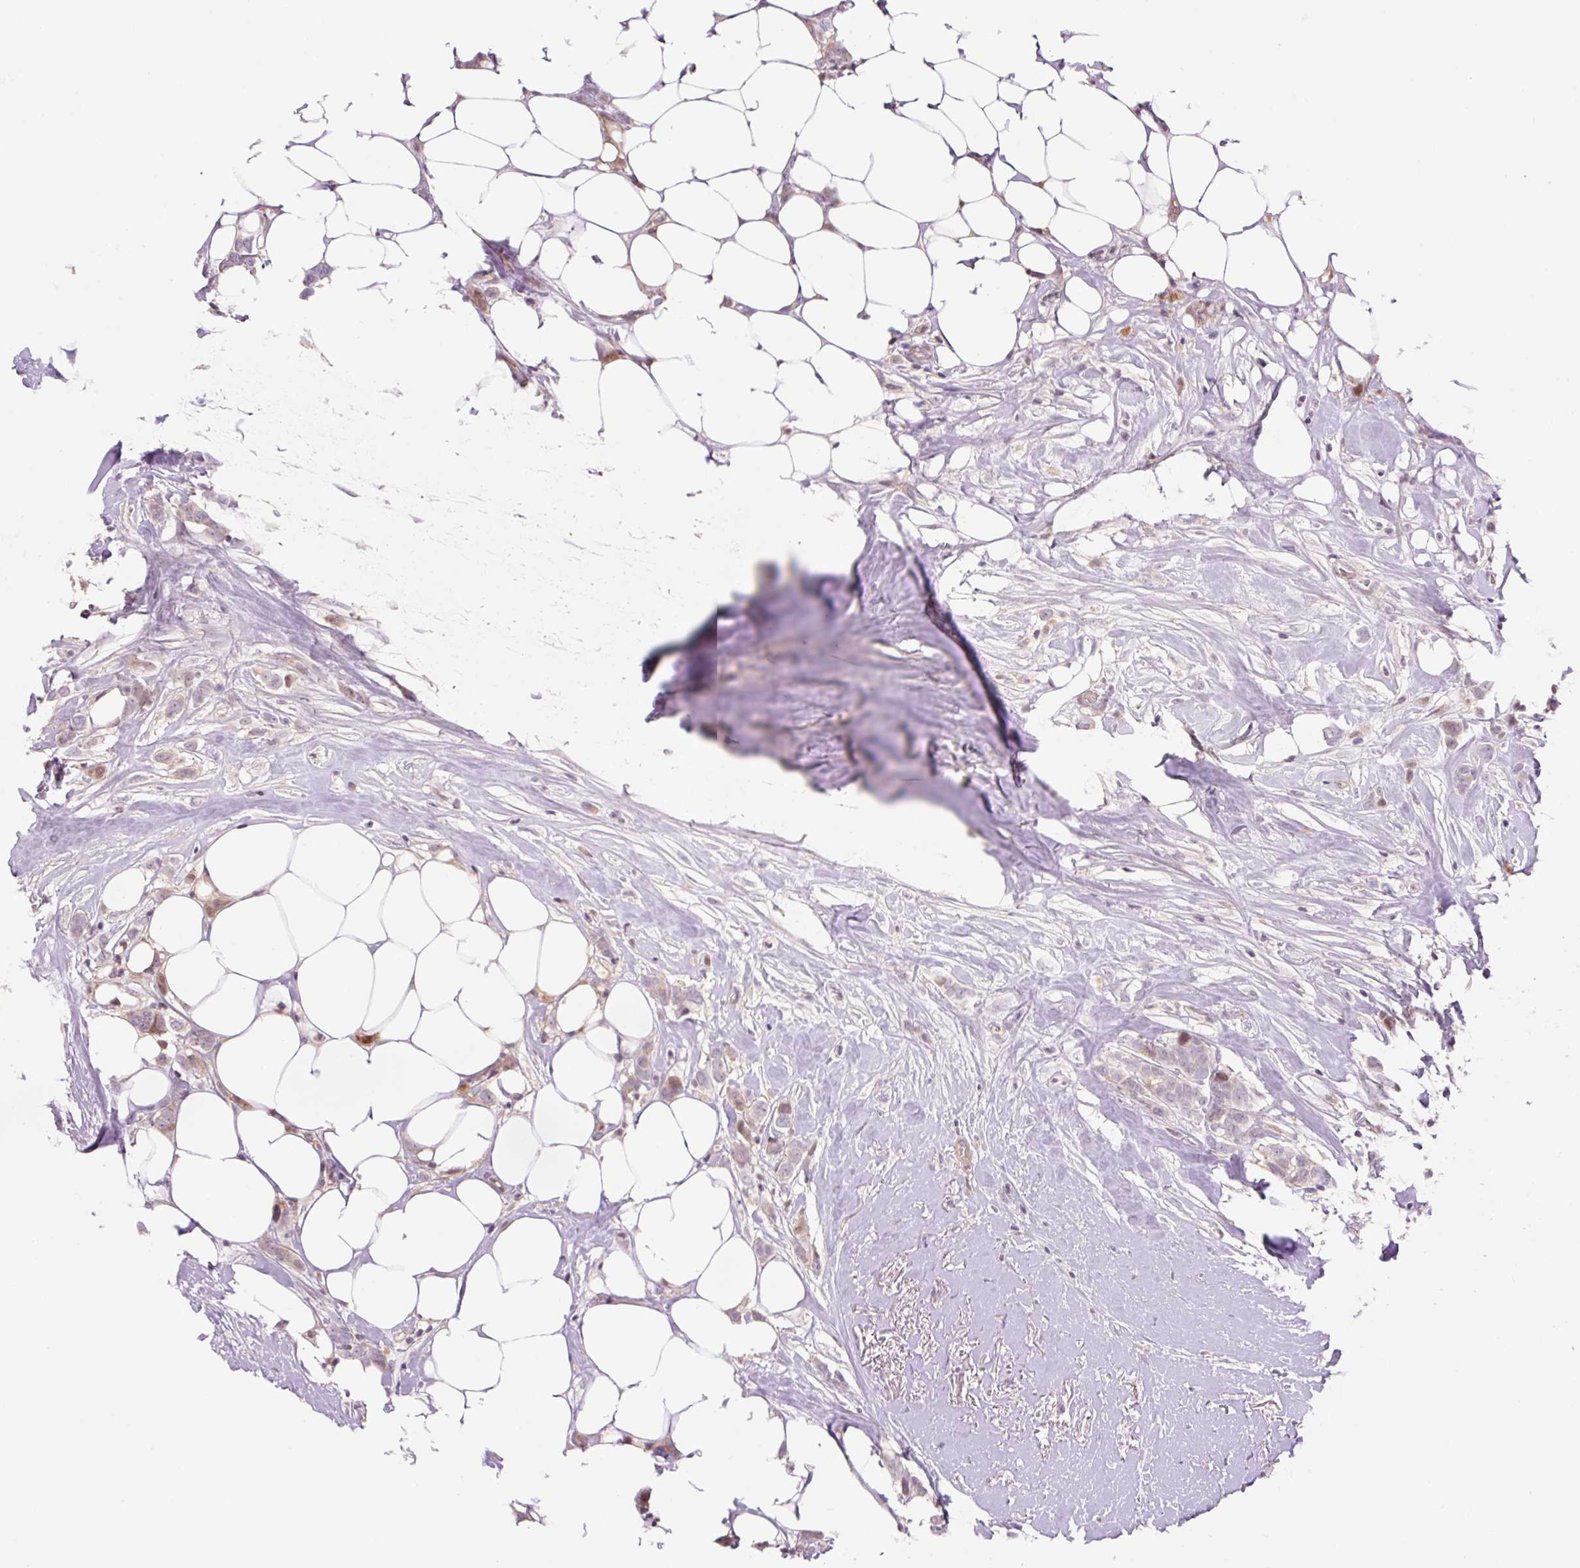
{"staining": {"intensity": "moderate", "quantity": "<25%", "location": "cytoplasmic/membranous"}, "tissue": "breast cancer", "cell_type": "Tumor cells", "image_type": "cancer", "snomed": [{"axis": "morphology", "description": "Duct carcinoma"}, {"axis": "topography", "description": "Breast"}], "caption": "Tumor cells reveal moderate cytoplasmic/membranous staining in approximately <25% of cells in breast infiltrating ductal carcinoma.", "gene": "ZNF552", "patient": {"sex": "female", "age": 80}}